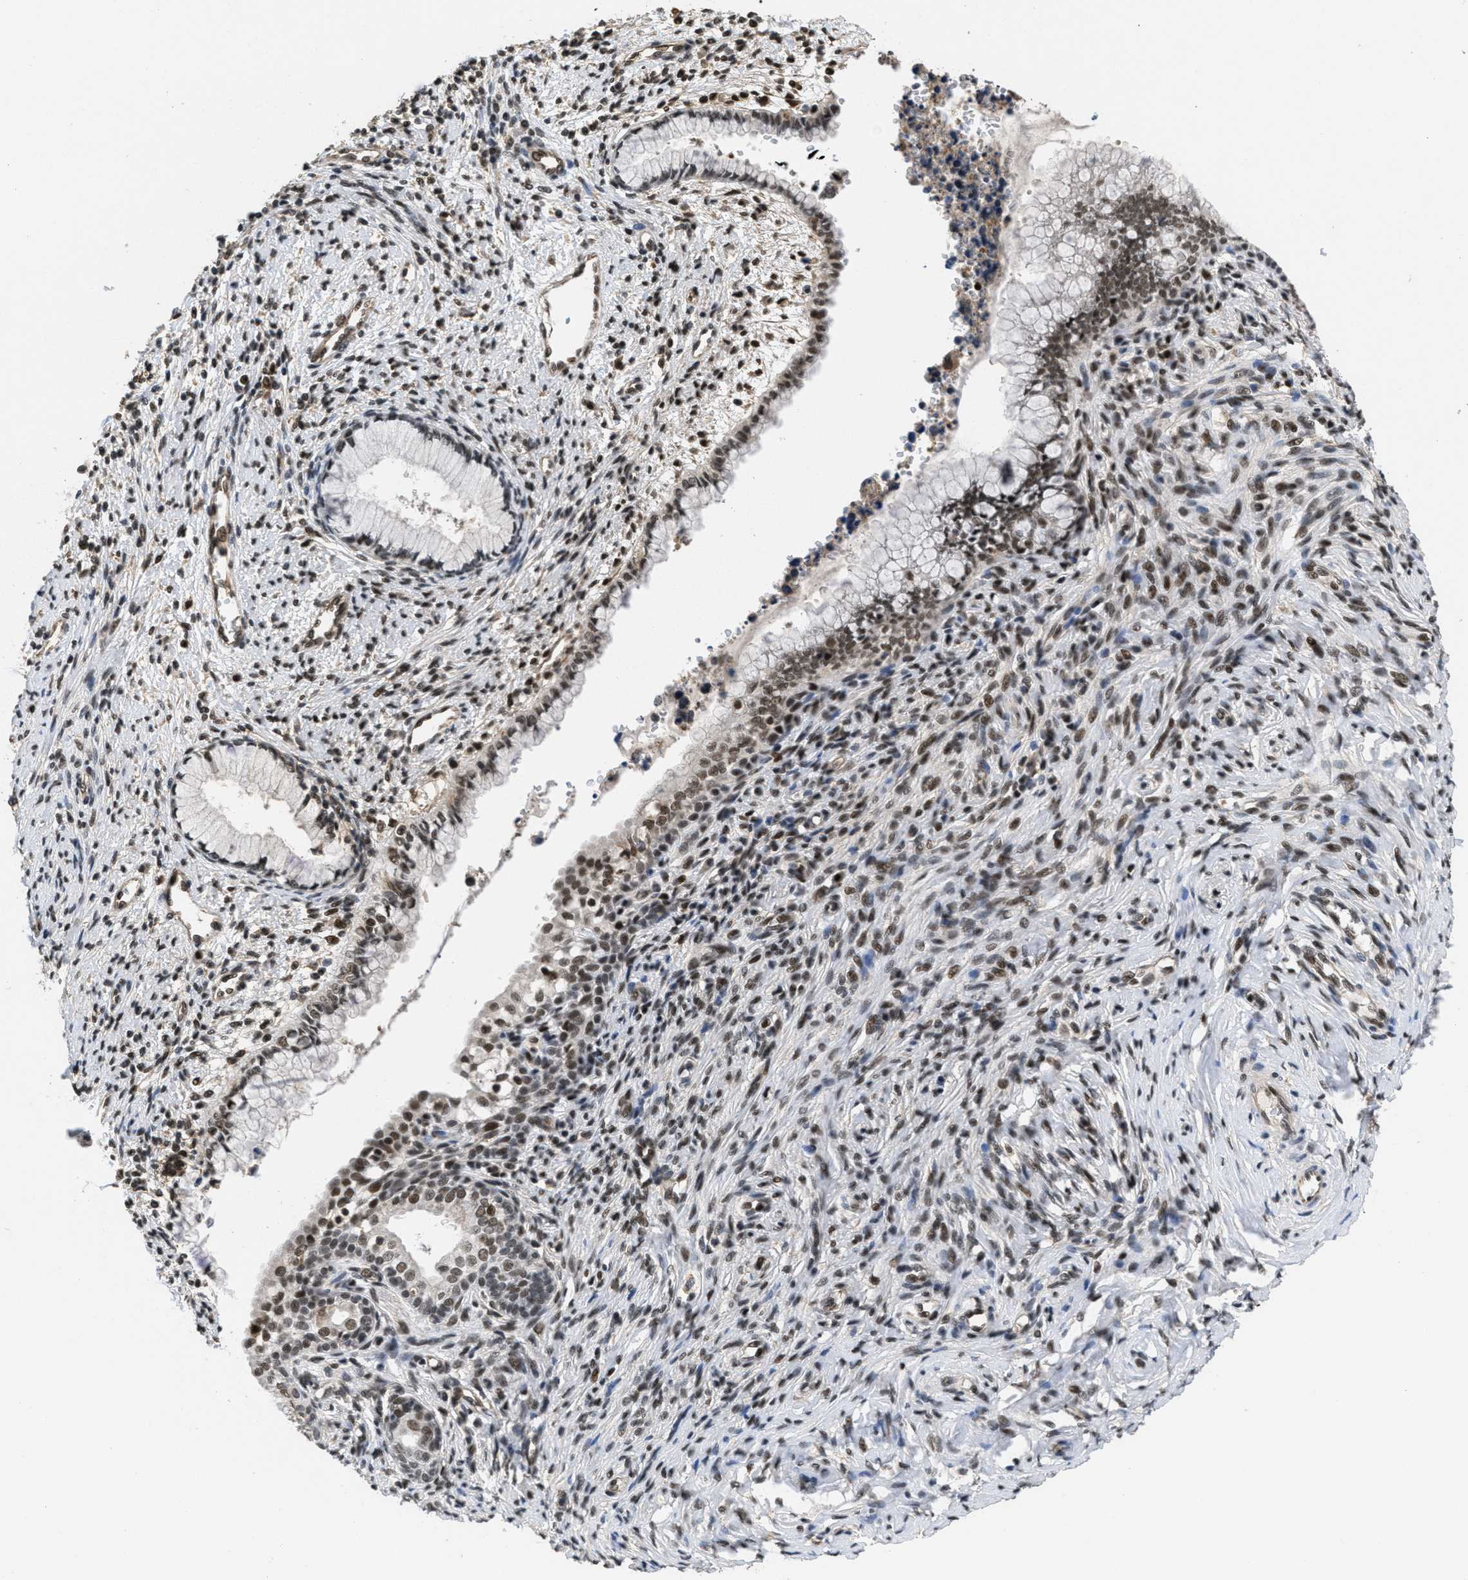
{"staining": {"intensity": "strong", "quantity": ">75%", "location": "nuclear"}, "tissue": "cervical cancer", "cell_type": "Tumor cells", "image_type": "cancer", "snomed": [{"axis": "morphology", "description": "Squamous cell carcinoma, NOS"}, {"axis": "topography", "description": "Cervix"}], "caption": "Protein analysis of cervical squamous cell carcinoma tissue exhibits strong nuclear expression in about >75% of tumor cells.", "gene": "CUL4B", "patient": {"sex": "female", "age": 63}}